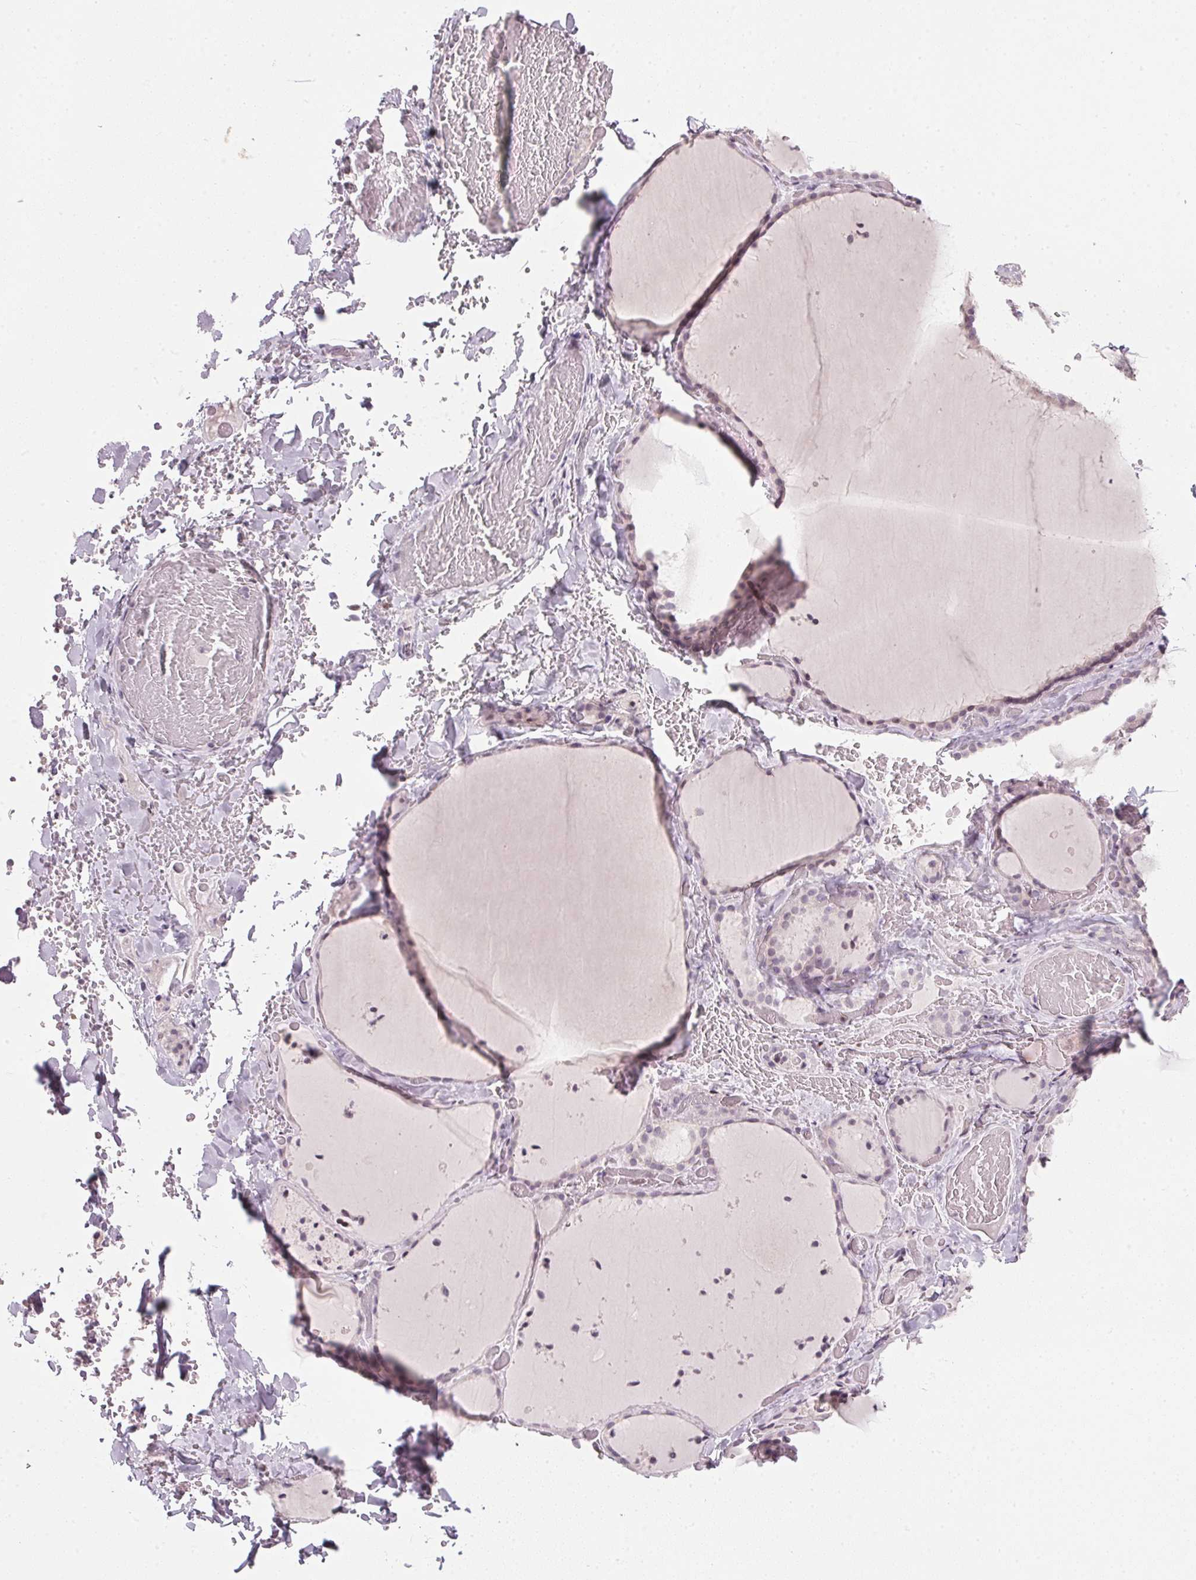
{"staining": {"intensity": "negative", "quantity": "none", "location": "none"}, "tissue": "thyroid gland", "cell_type": "Glandular cells", "image_type": "normal", "snomed": [{"axis": "morphology", "description": "Normal tissue, NOS"}, {"axis": "topography", "description": "Thyroid gland"}], "caption": "High power microscopy photomicrograph of an immunohistochemistry photomicrograph of unremarkable thyroid gland, revealing no significant expression in glandular cells.", "gene": "SFRP4", "patient": {"sex": "female", "age": 36}}